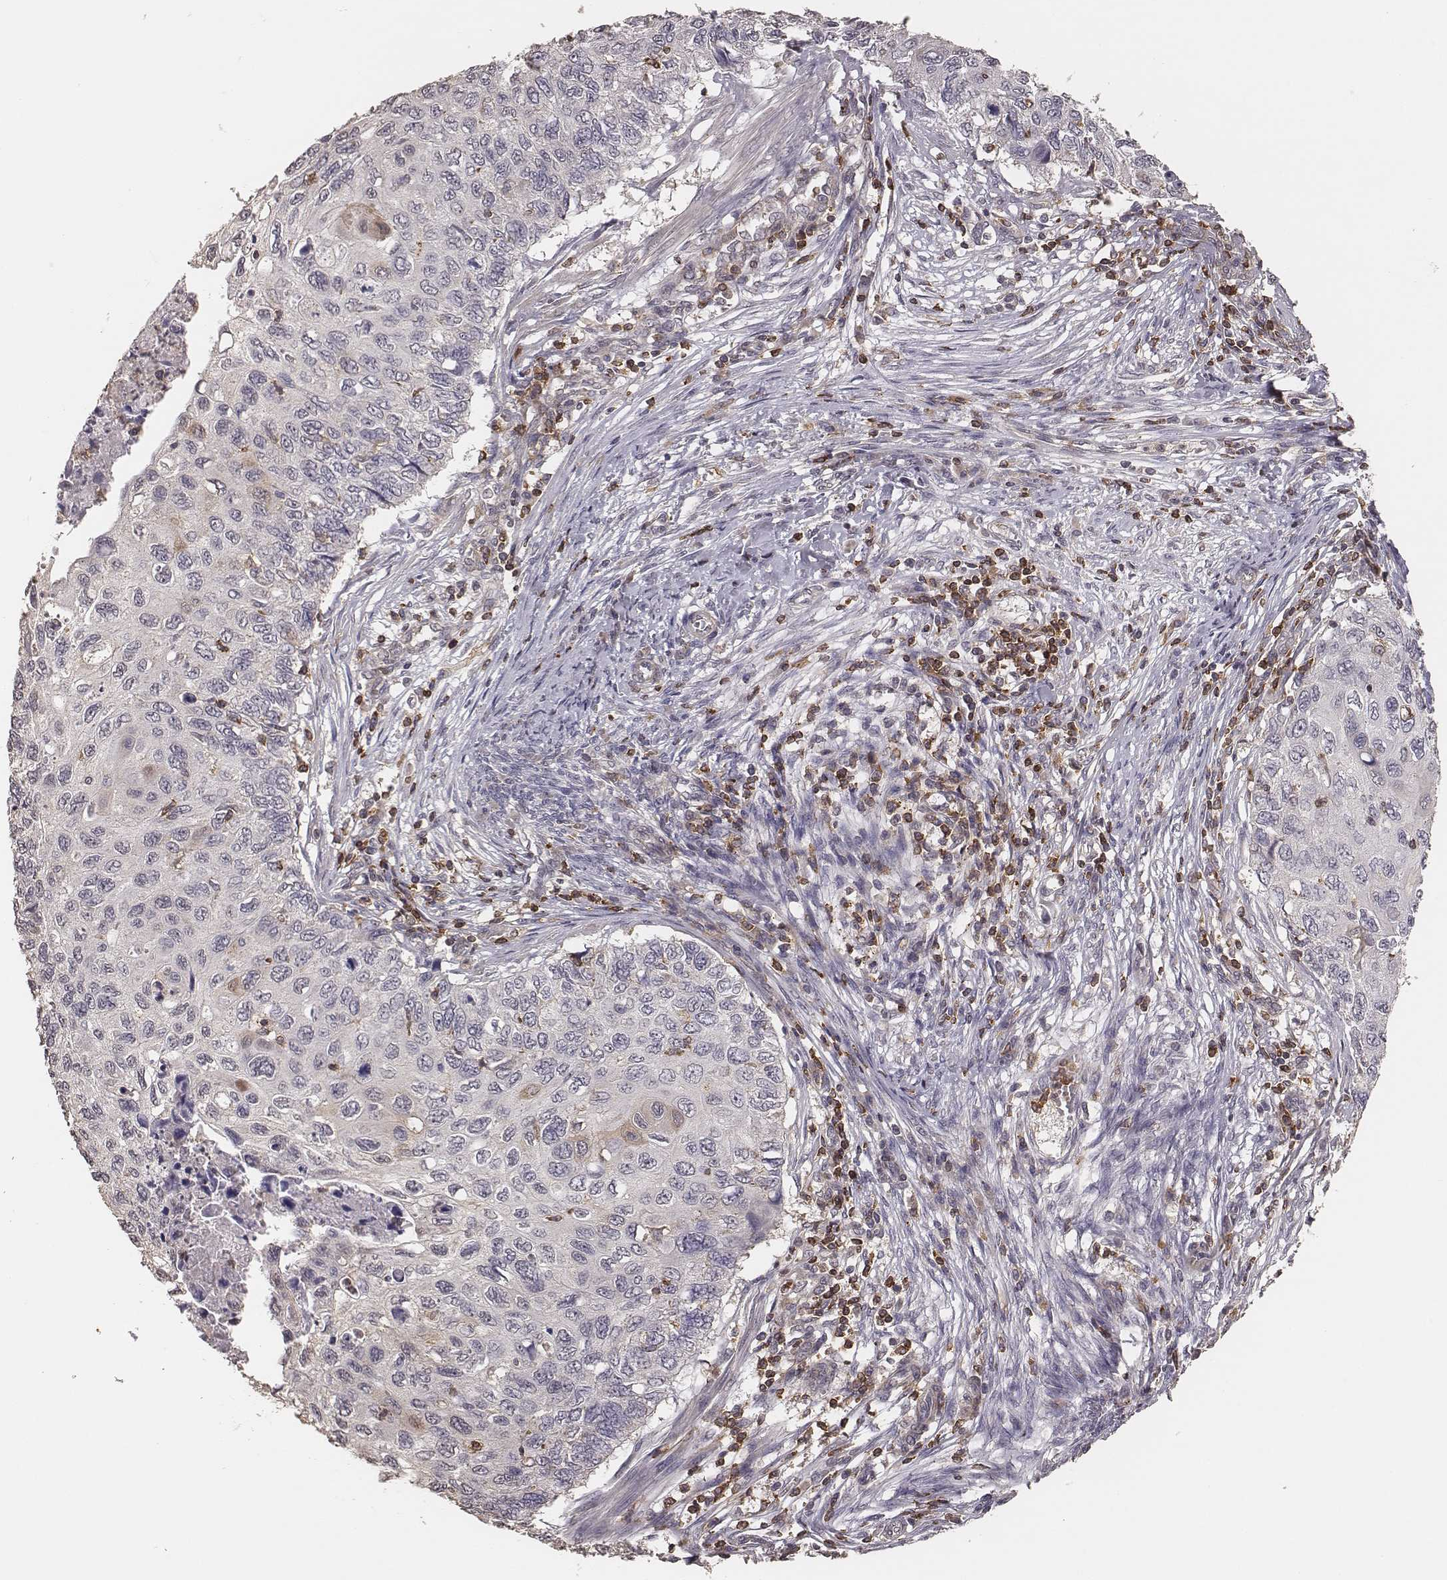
{"staining": {"intensity": "negative", "quantity": "none", "location": "none"}, "tissue": "cervical cancer", "cell_type": "Tumor cells", "image_type": "cancer", "snomed": [{"axis": "morphology", "description": "Squamous cell carcinoma, NOS"}, {"axis": "topography", "description": "Cervix"}], "caption": "An image of cervical squamous cell carcinoma stained for a protein reveals no brown staining in tumor cells.", "gene": "PILRA", "patient": {"sex": "female", "age": 70}}